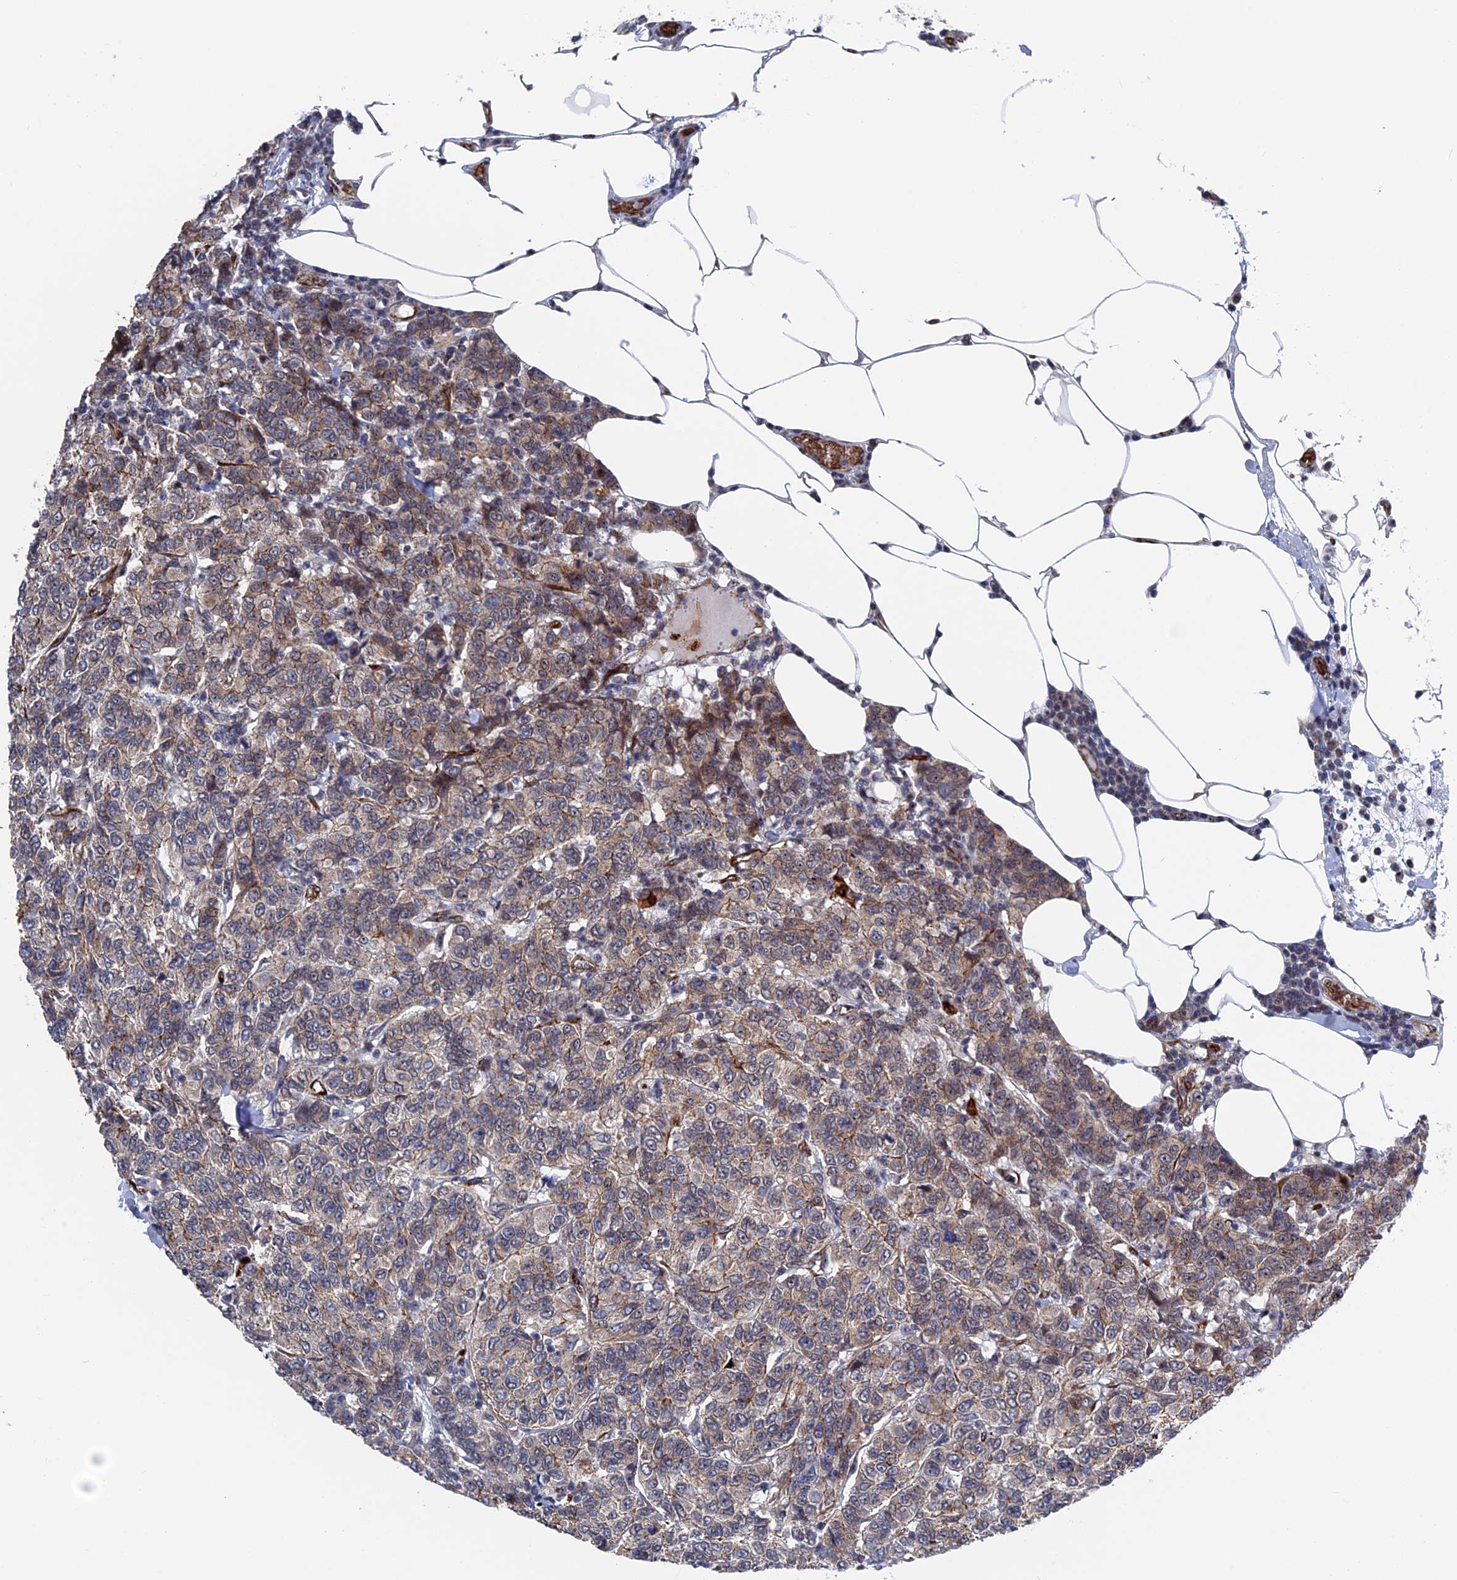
{"staining": {"intensity": "moderate", "quantity": "<25%", "location": "cytoplasmic/membranous"}, "tissue": "breast cancer", "cell_type": "Tumor cells", "image_type": "cancer", "snomed": [{"axis": "morphology", "description": "Duct carcinoma"}, {"axis": "topography", "description": "Breast"}], "caption": "Human breast cancer stained with a brown dye demonstrates moderate cytoplasmic/membranous positive positivity in about <25% of tumor cells.", "gene": "EXOSC9", "patient": {"sex": "female", "age": 55}}